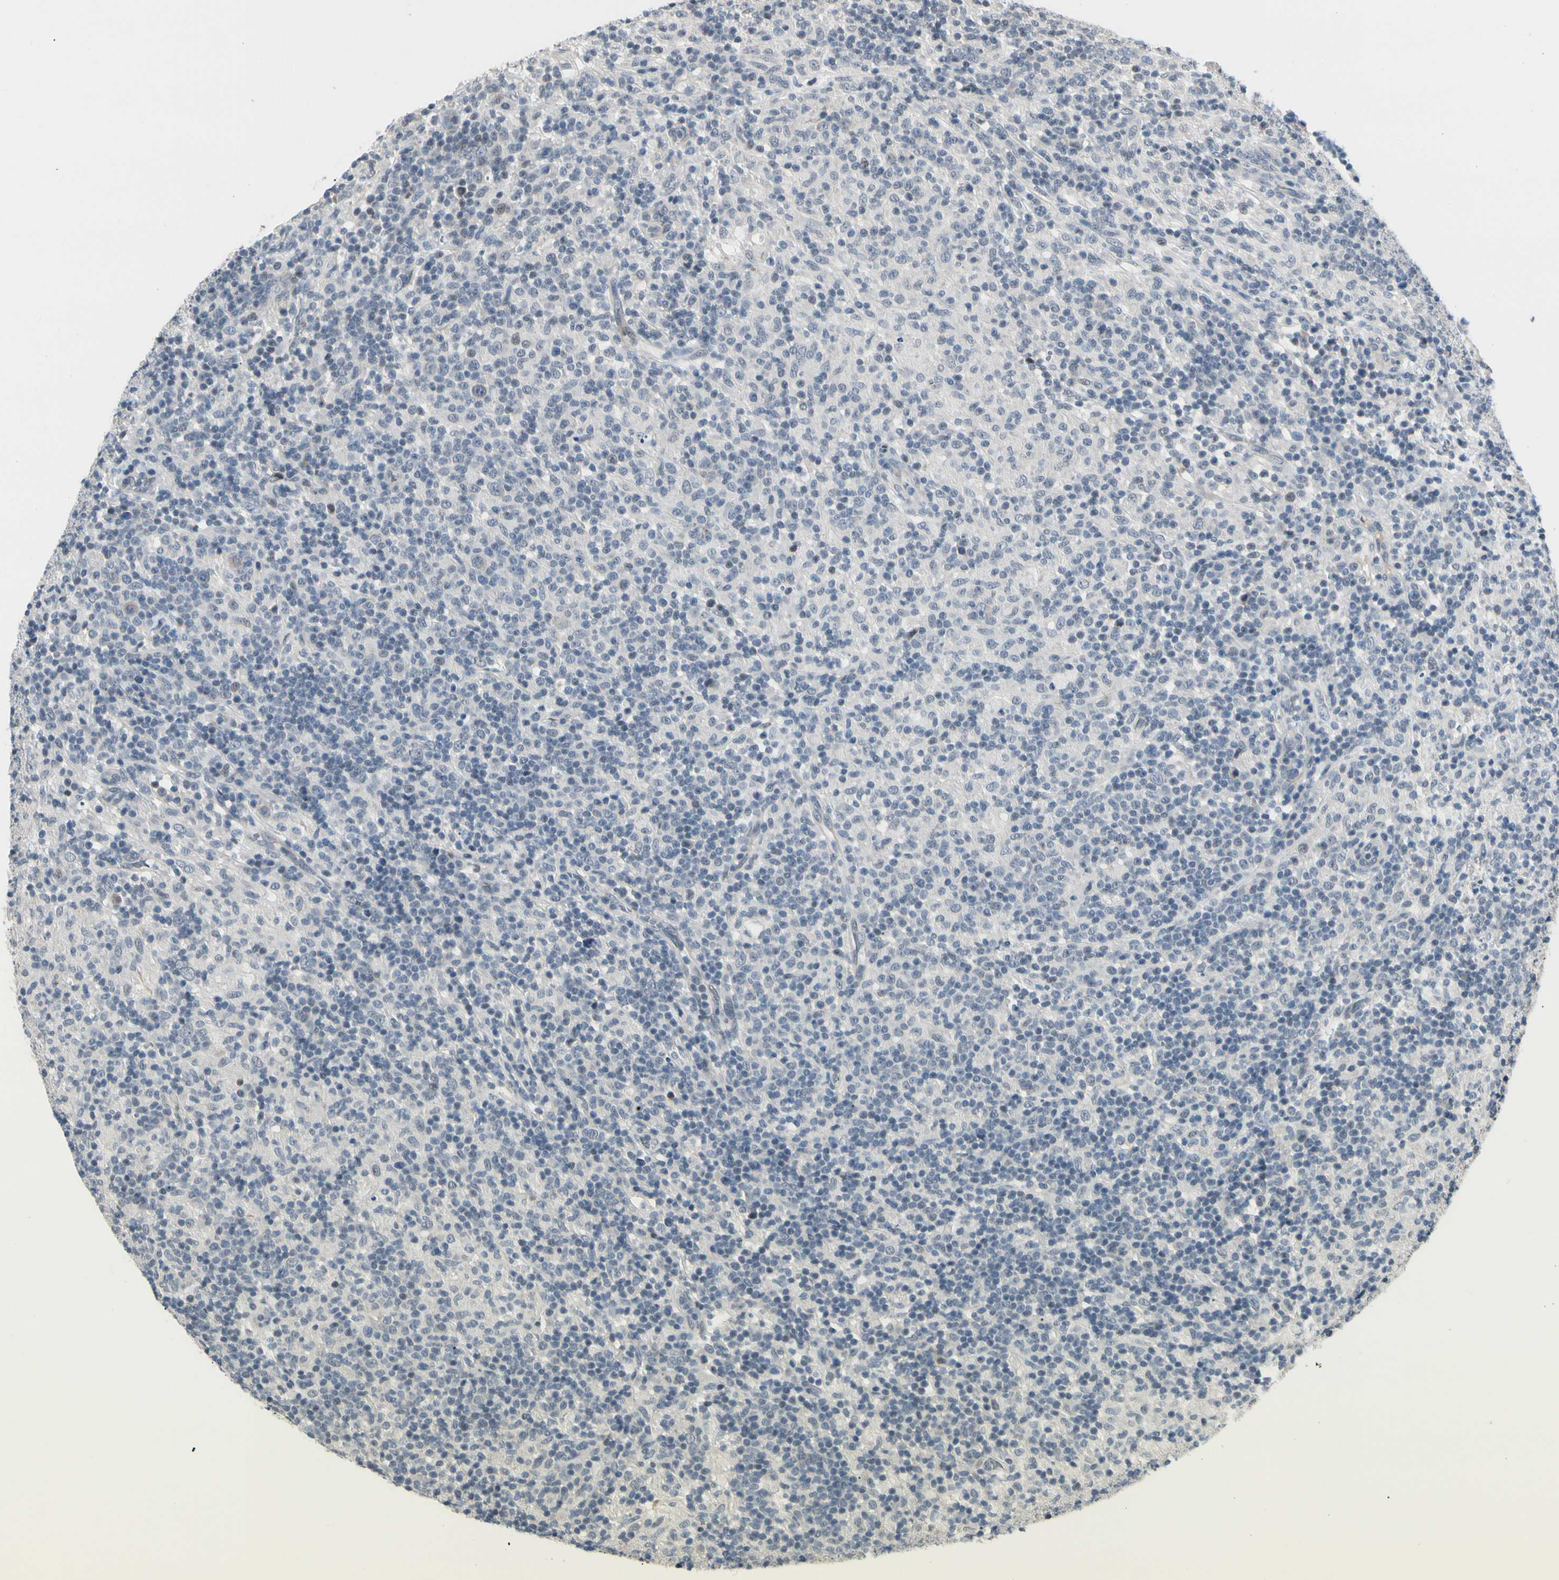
{"staining": {"intensity": "negative", "quantity": "none", "location": "none"}, "tissue": "lymphoma", "cell_type": "Tumor cells", "image_type": "cancer", "snomed": [{"axis": "morphology", "description": "Hodgkin's disease, NOS"}, {"axis": "topography", "description": "Lymph node"}], "caption": "The micrograph exhibits no significant staining in tumor cells of lymphoma.", "gene": "GREM1", "patient": {"sex": "male", "age": 70}}